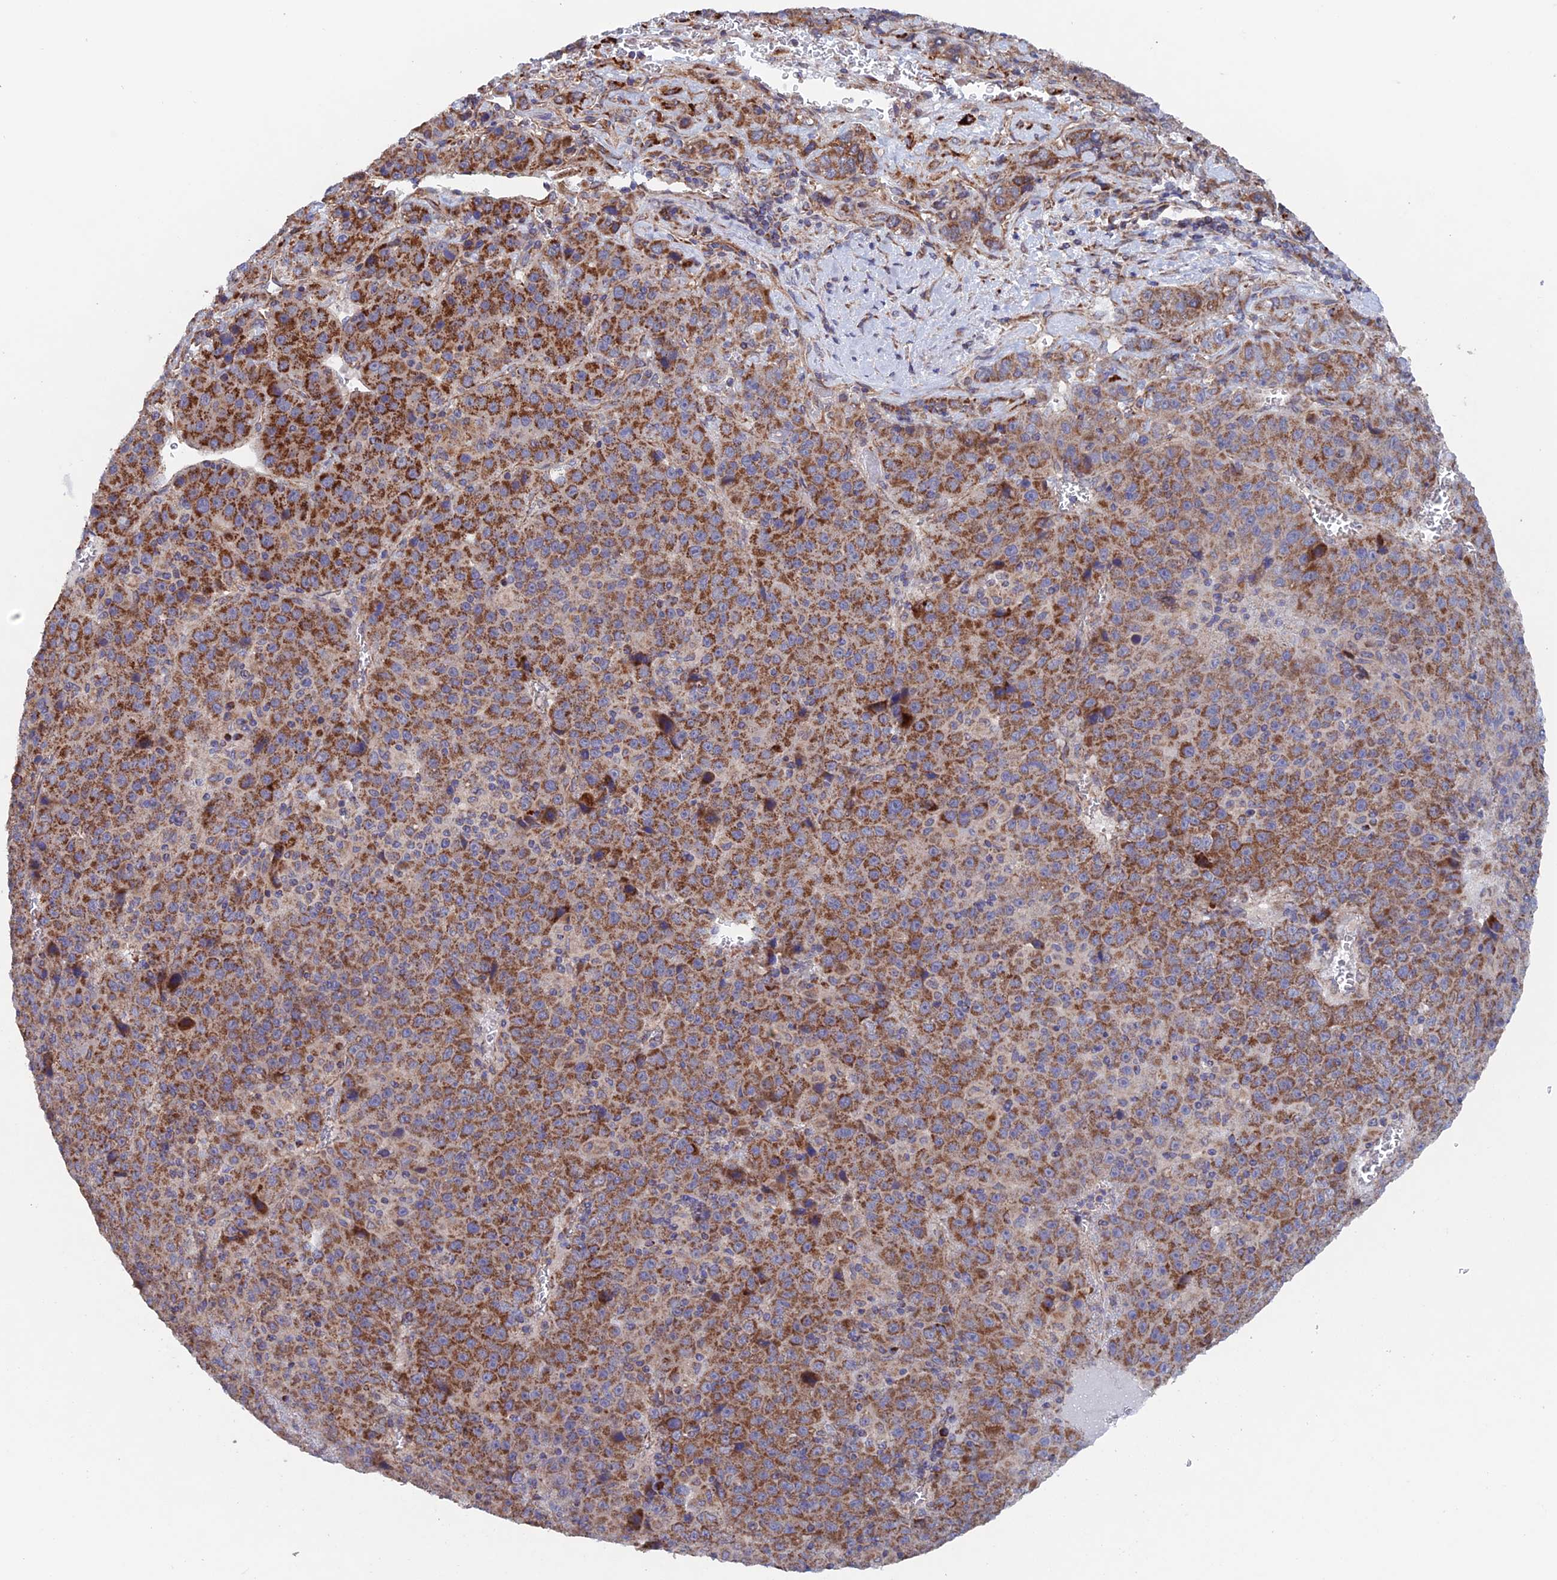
{"staining": {"intensity": "strong", "quantity": ">75%", "location": "cytoplasmic/membranous"}, "tissue": "liver cancer", "cell_type": "Tumor cells", "image_type": "cancer", "snomed": [{"axis": "morphology", "description": "Carcinoma, Hepatocellular, NOS"}, {"axis": "topography", "description": "Liver"}], "caption": "Immunohistochemical staining of human liver cancer (hepatocellular carcinoma) reveals high levels of strong cytoplasmic/membranous protein staining in about >75% of tumor cells.", "gene": "MRPL1", "patient": {"sex": "female", "age": 53}}